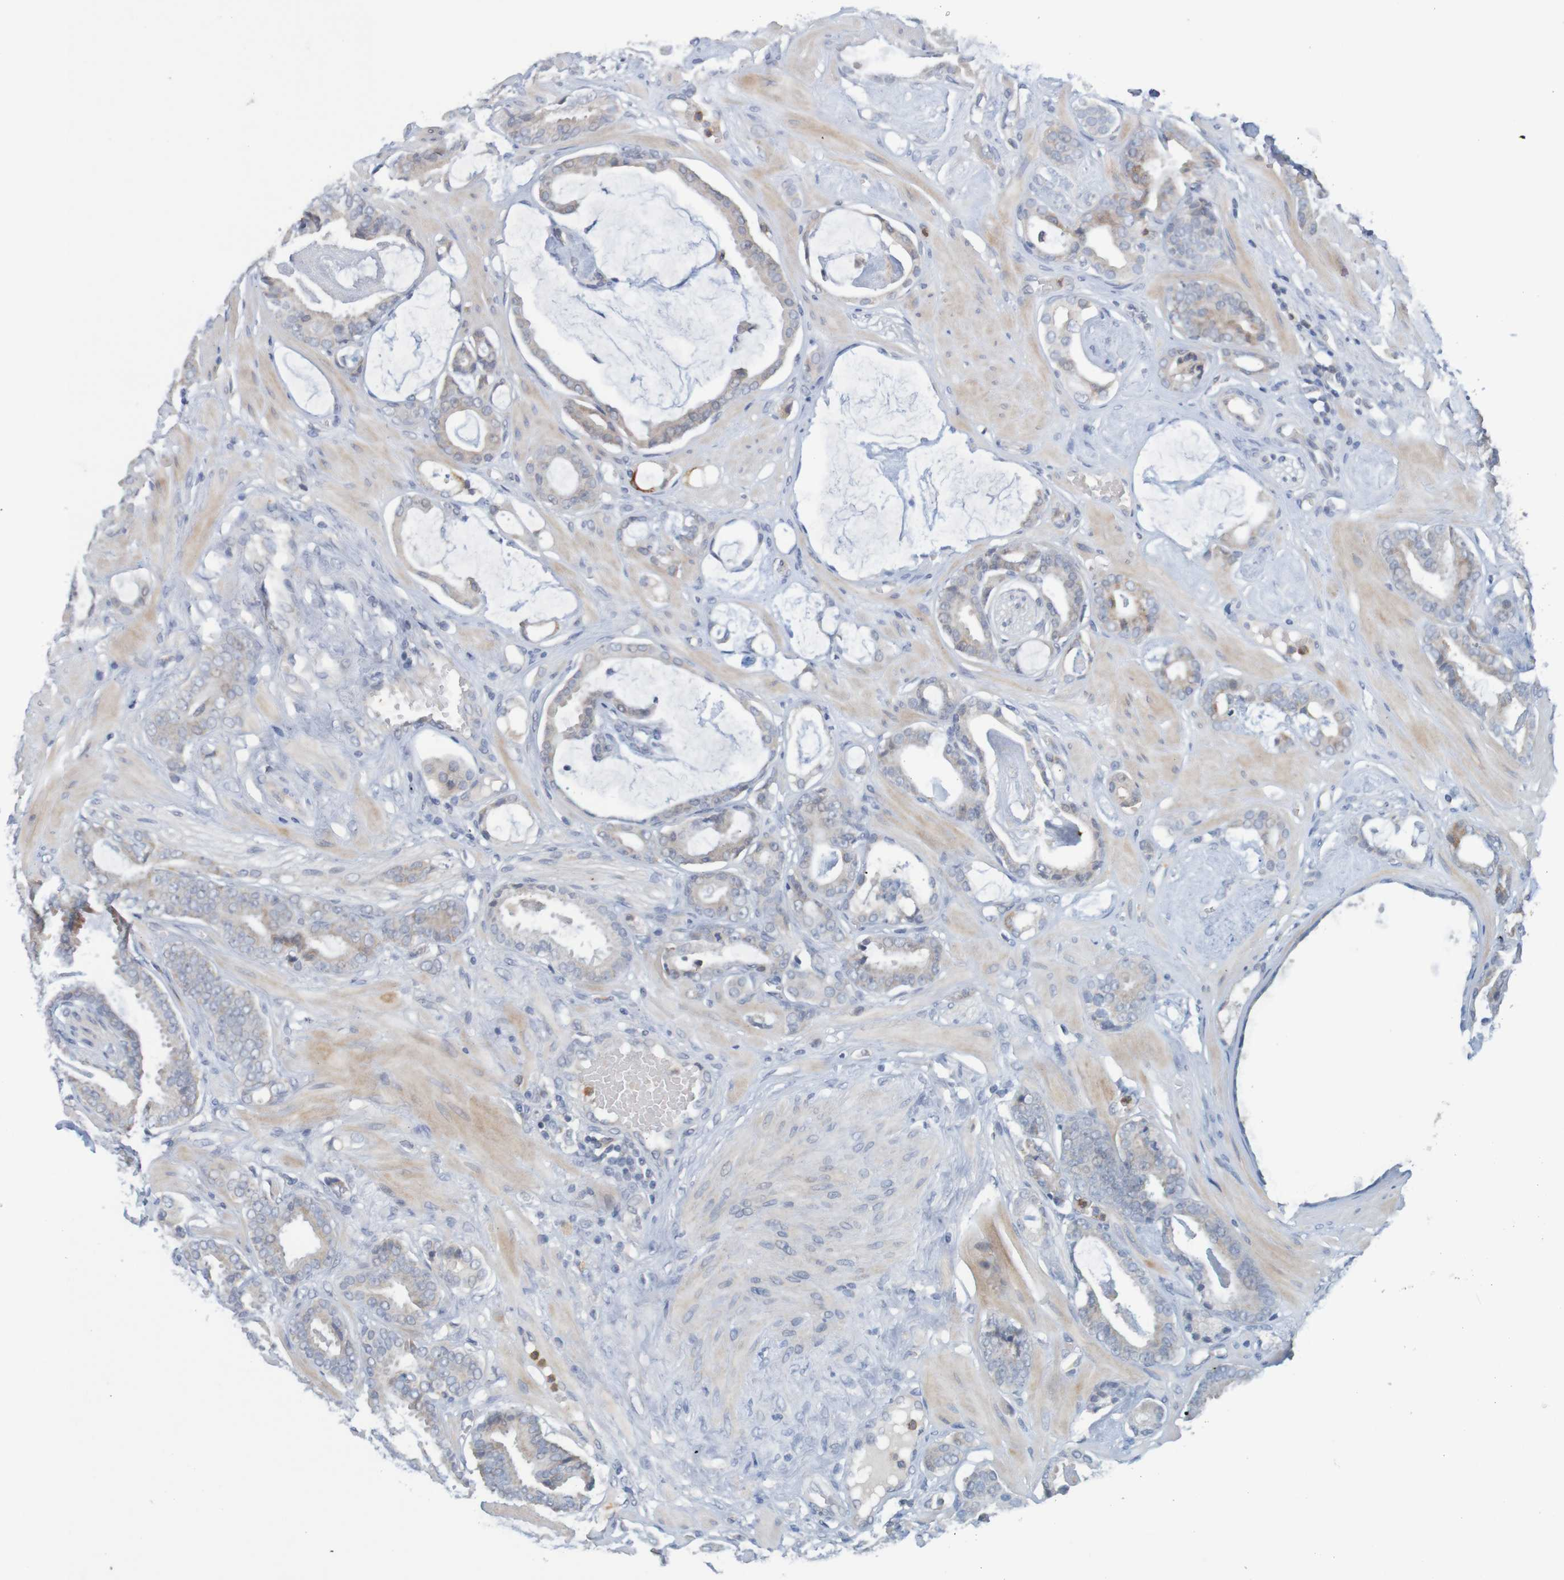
{"staining": {"intensity": "negative", "quantity": "none", "location": "none"}, "tissue": "prostate cancer", "cell_type": "Tumor cells", "image_type": "cancer", "snomed": [{"axis": "morphology", "description": "Adenocarcinoma, Low grade"}, {"axis": "topography", "description": "Prostate"}], "caption": "Human prostate cancer stained for a protein using IHC demonstrates no staining in tumor cells.", "gene": "NAV2", "patient": {"sex": "male", "age": 53}}